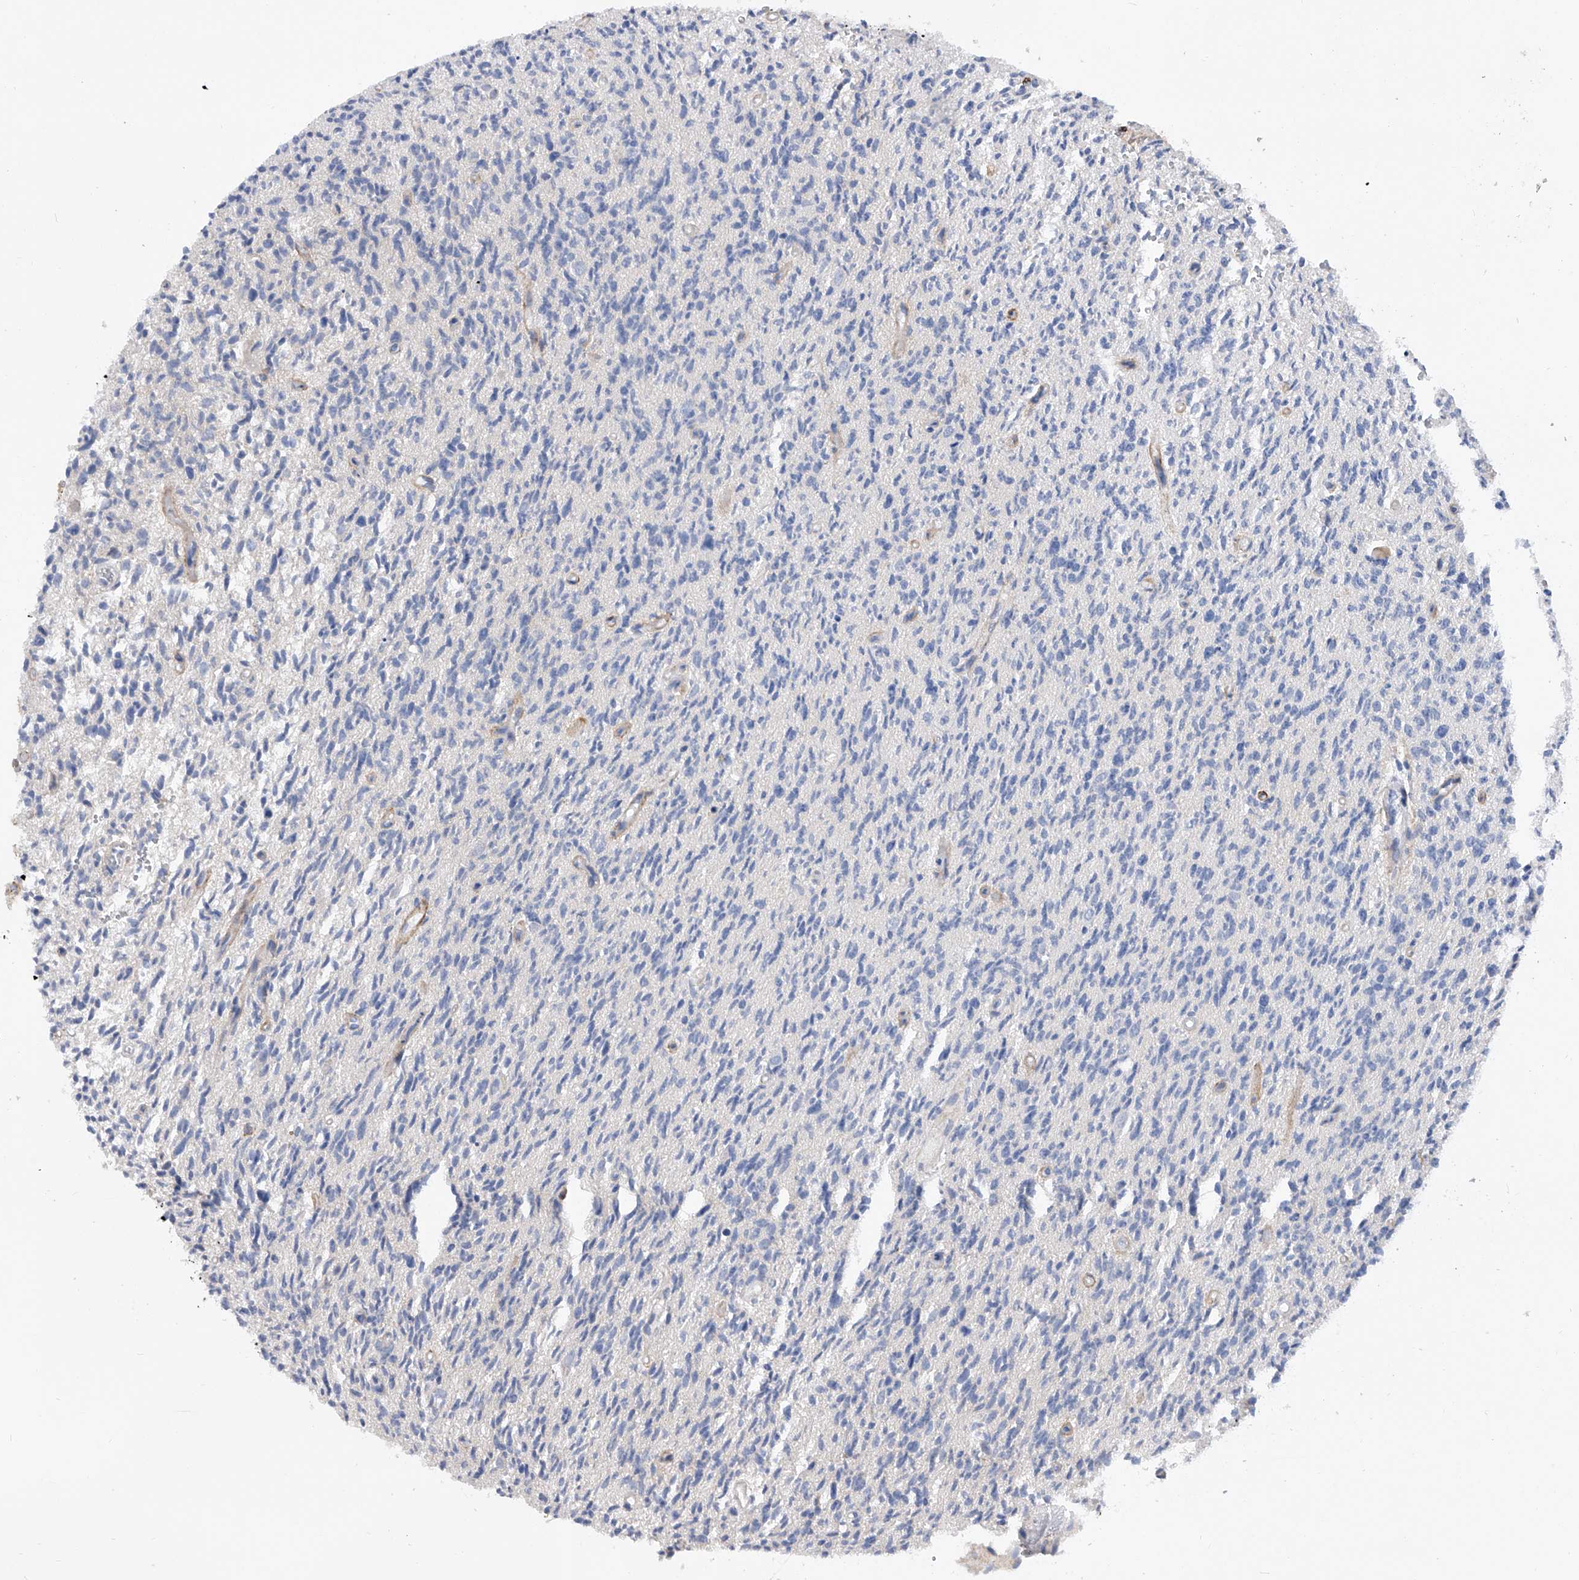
{"staining": {"intensity": "negative", "quantity": "none", "location": "none"}, "tissue": "glioma", "cell_type": "Tumor cells", "image_type": "cancer", "snomed": [{"axis": "morphology", "description": "Glioma, malignant, High grade"}, {"axis": "topography", "description": "Brain"}], "caption": "Immunohistochemistry (IHC) of human high-grade glioma (malignant) demonstrates no staining in tumor cells. Nuclei are stained in blue.", "gene": "PDSS2", "patient": {"sex": "female", "age": 57}}